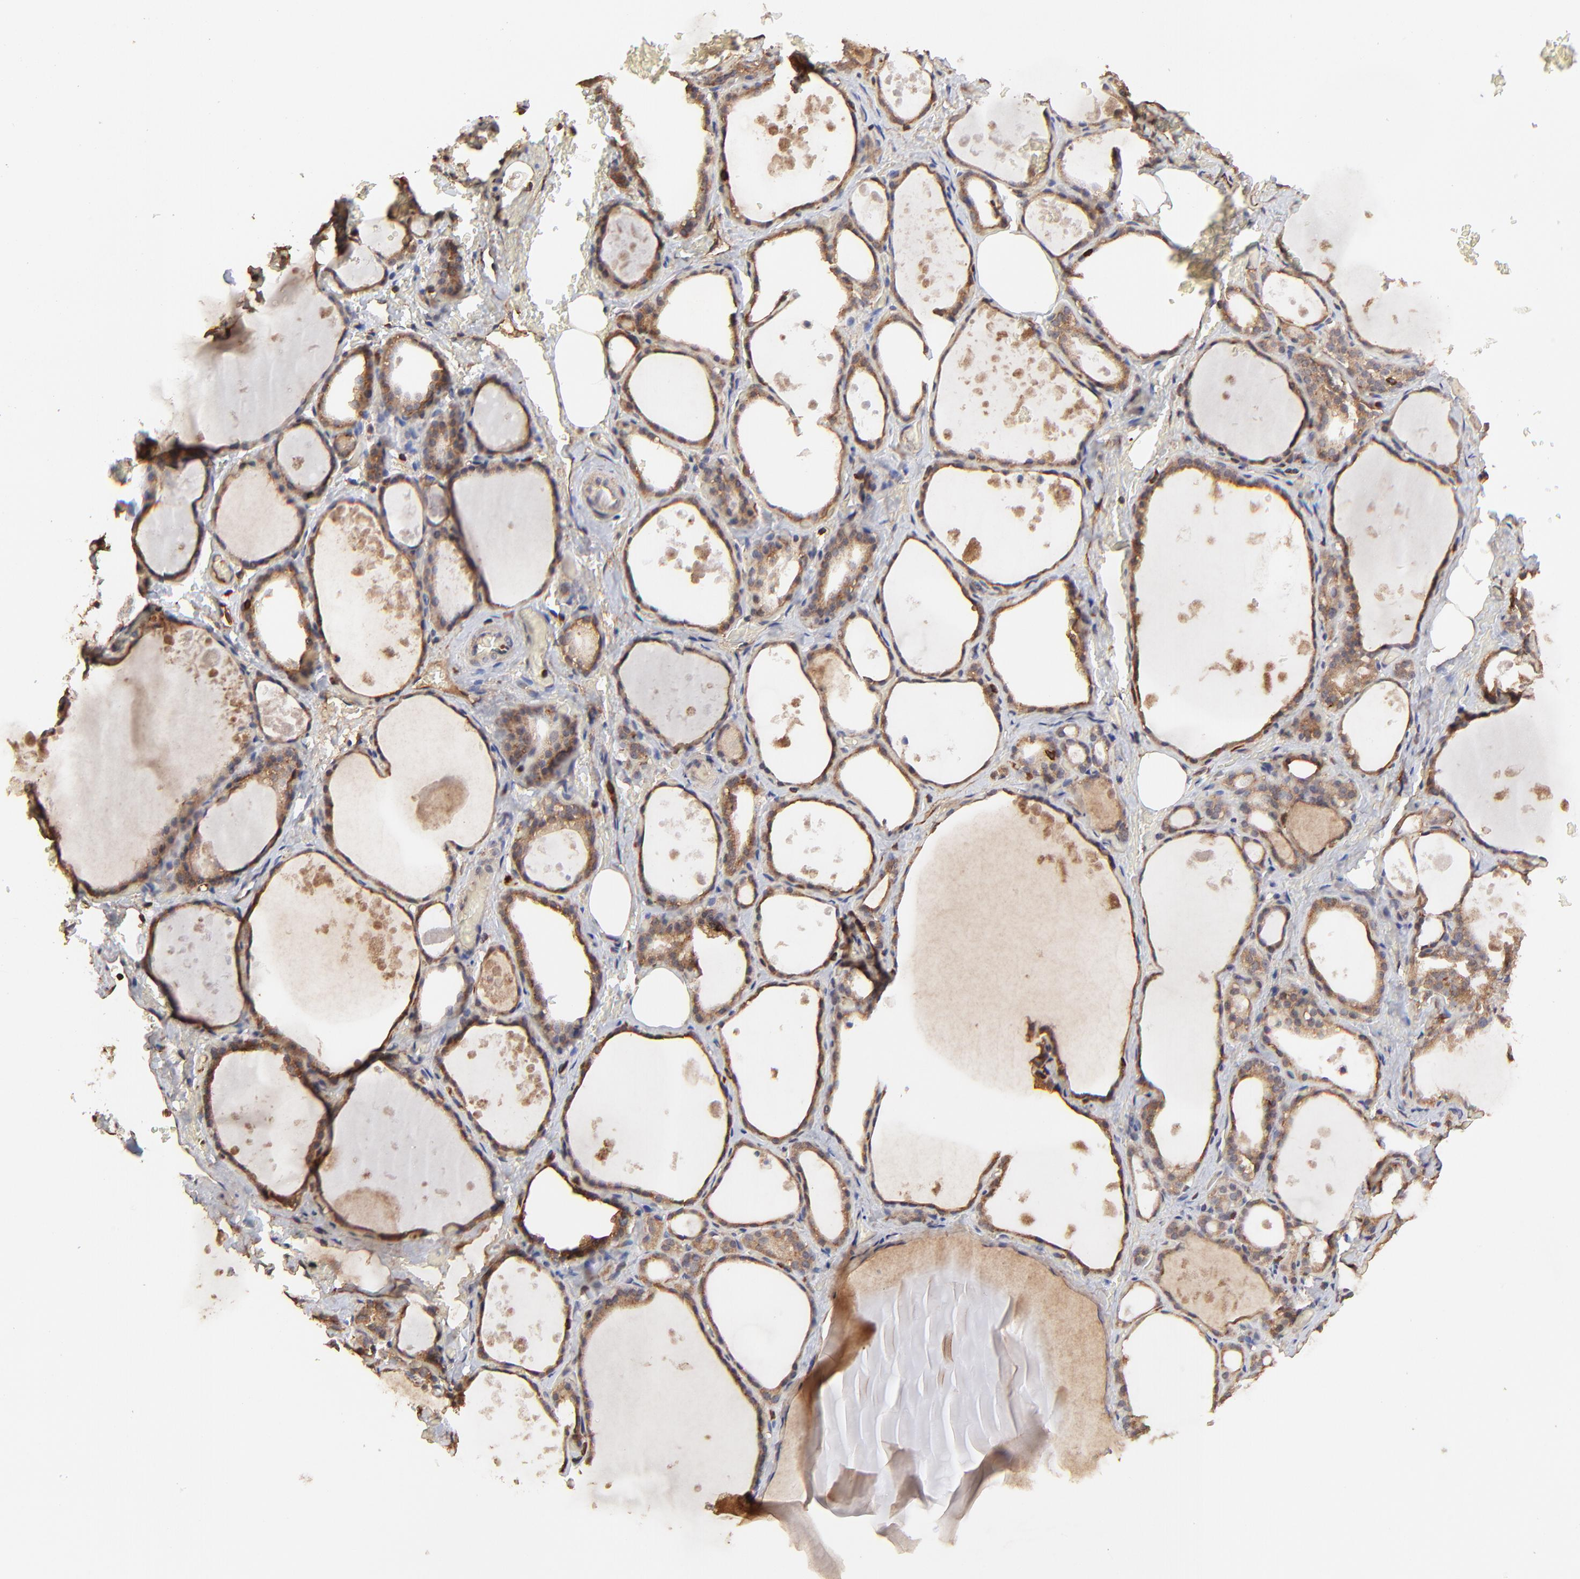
{"staining": {"intensity": "moderate", "quantity": ">75%", "location": "cytoplasmic/membranous"}, "tissue": "thyroid gland", "cell_type": "Glandular cells", "image_type": "normal", "snomed": [{"axis": "morphology", "description": "Normal tissue, NOS"}, {"axis": "topography", "description": "Thyroid gland"}], "caption": "A brown stain highlights moderate cytoplasmic/membranous positivity of a protein in glandular cells of benign human thyroid gland. (brown staining indicates protein expression, while blue staining denotes nuclei).", "gene": "STON2", "patient": {"sex": "male", "age": 61}}